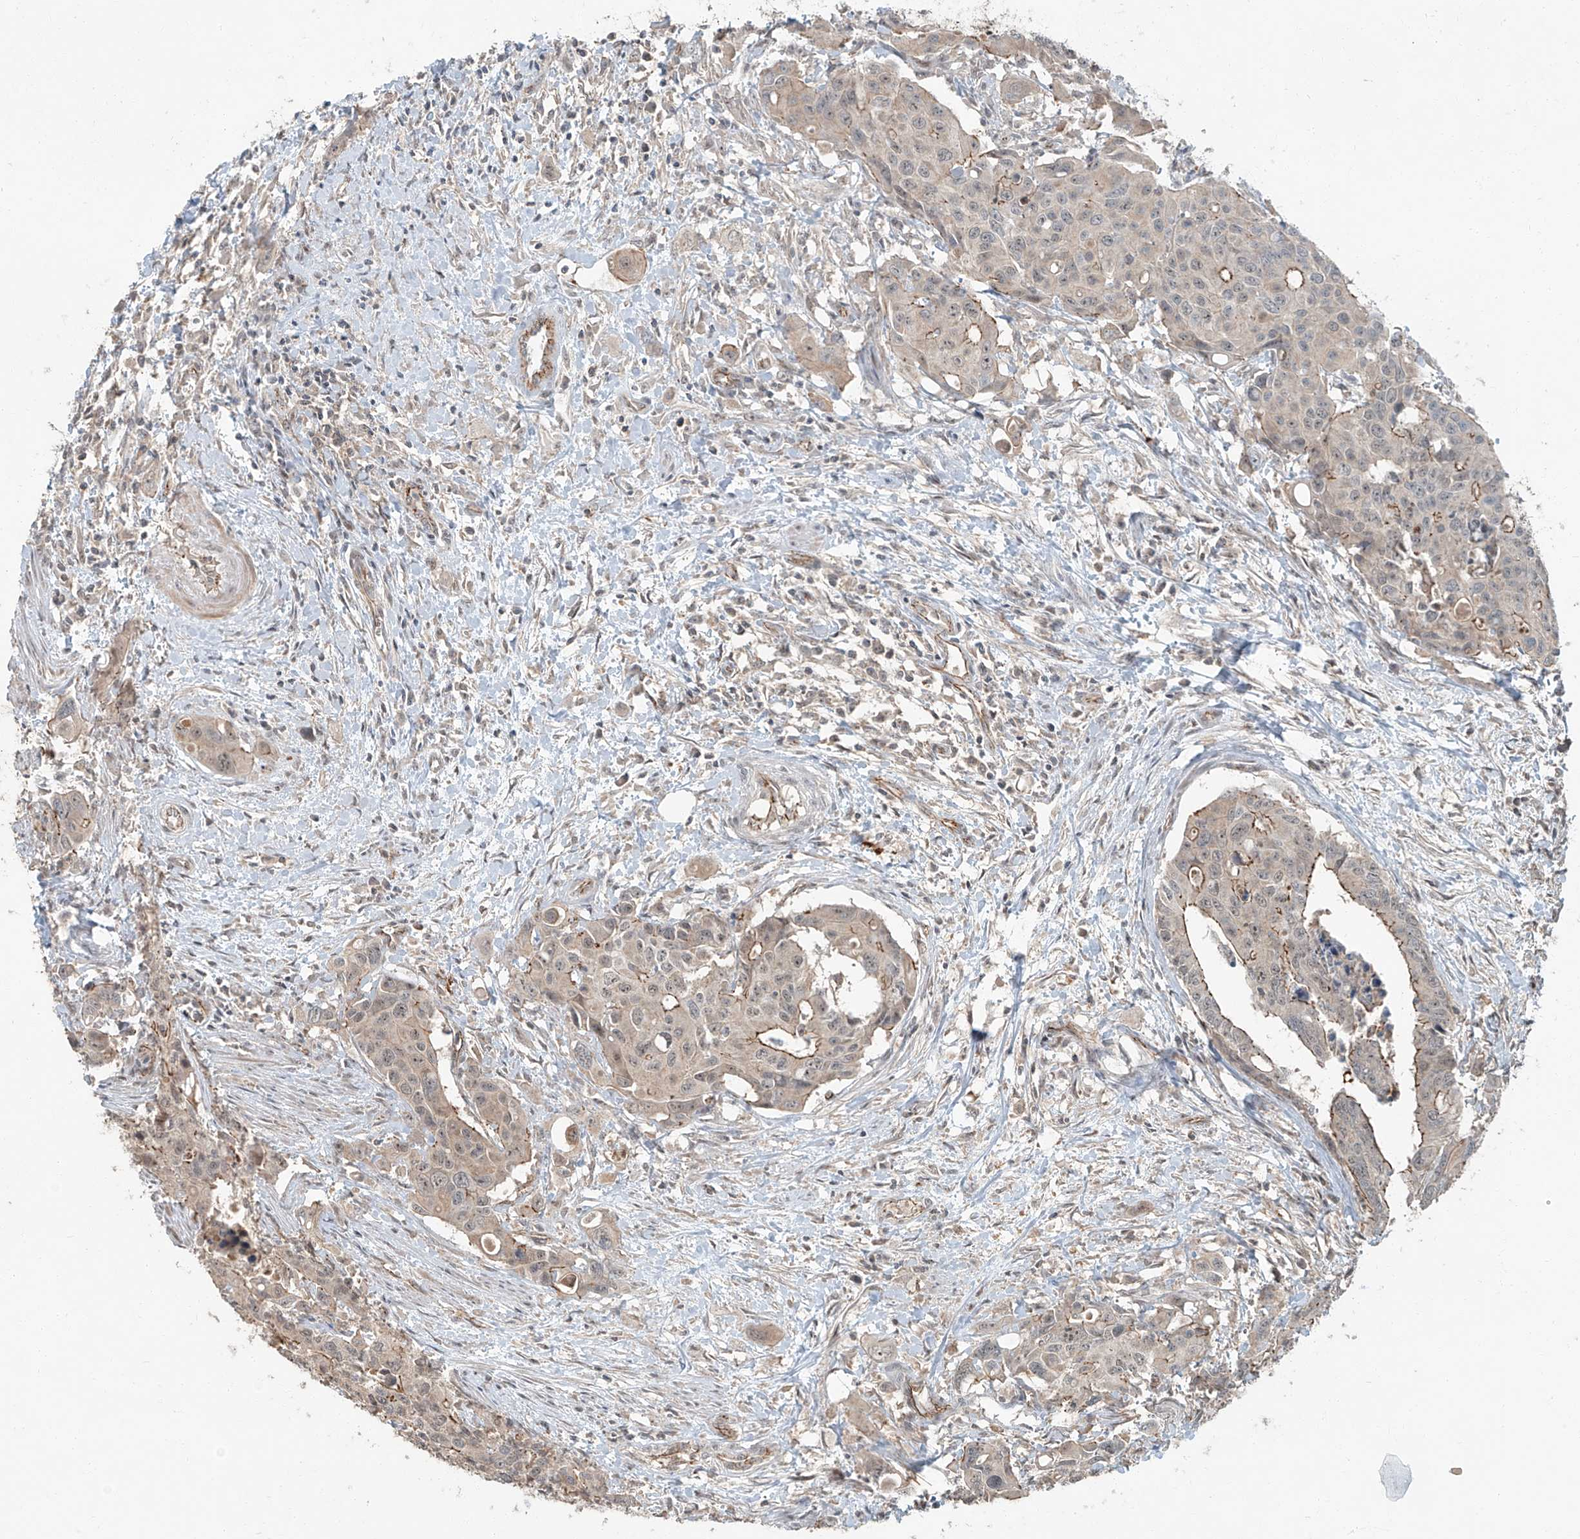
{"staining": {"intensity": "moderate", "quantity": "25%-75%", "location": "cytoplasmic/membranous"}, "tissue": "colorectal cancer", "cell_type": "Tumor cells", "image_type": "cancer", "snomed": [{"axis": "morphology", "description": "Adenocarcinoma, NOS"}, {"axis": "topography", "description": "Colon"}], "caption": "The histopathology image displays staining of colorectal adenocarcinoma, revealing moderate cytoplasmic/membranous protein staining (brown color) within tumor cells. (Brightfield microscopy of DAB IHC at high magnification).", "gene": "ZNF16", "patient": {"sex": "male", "age": 77}}